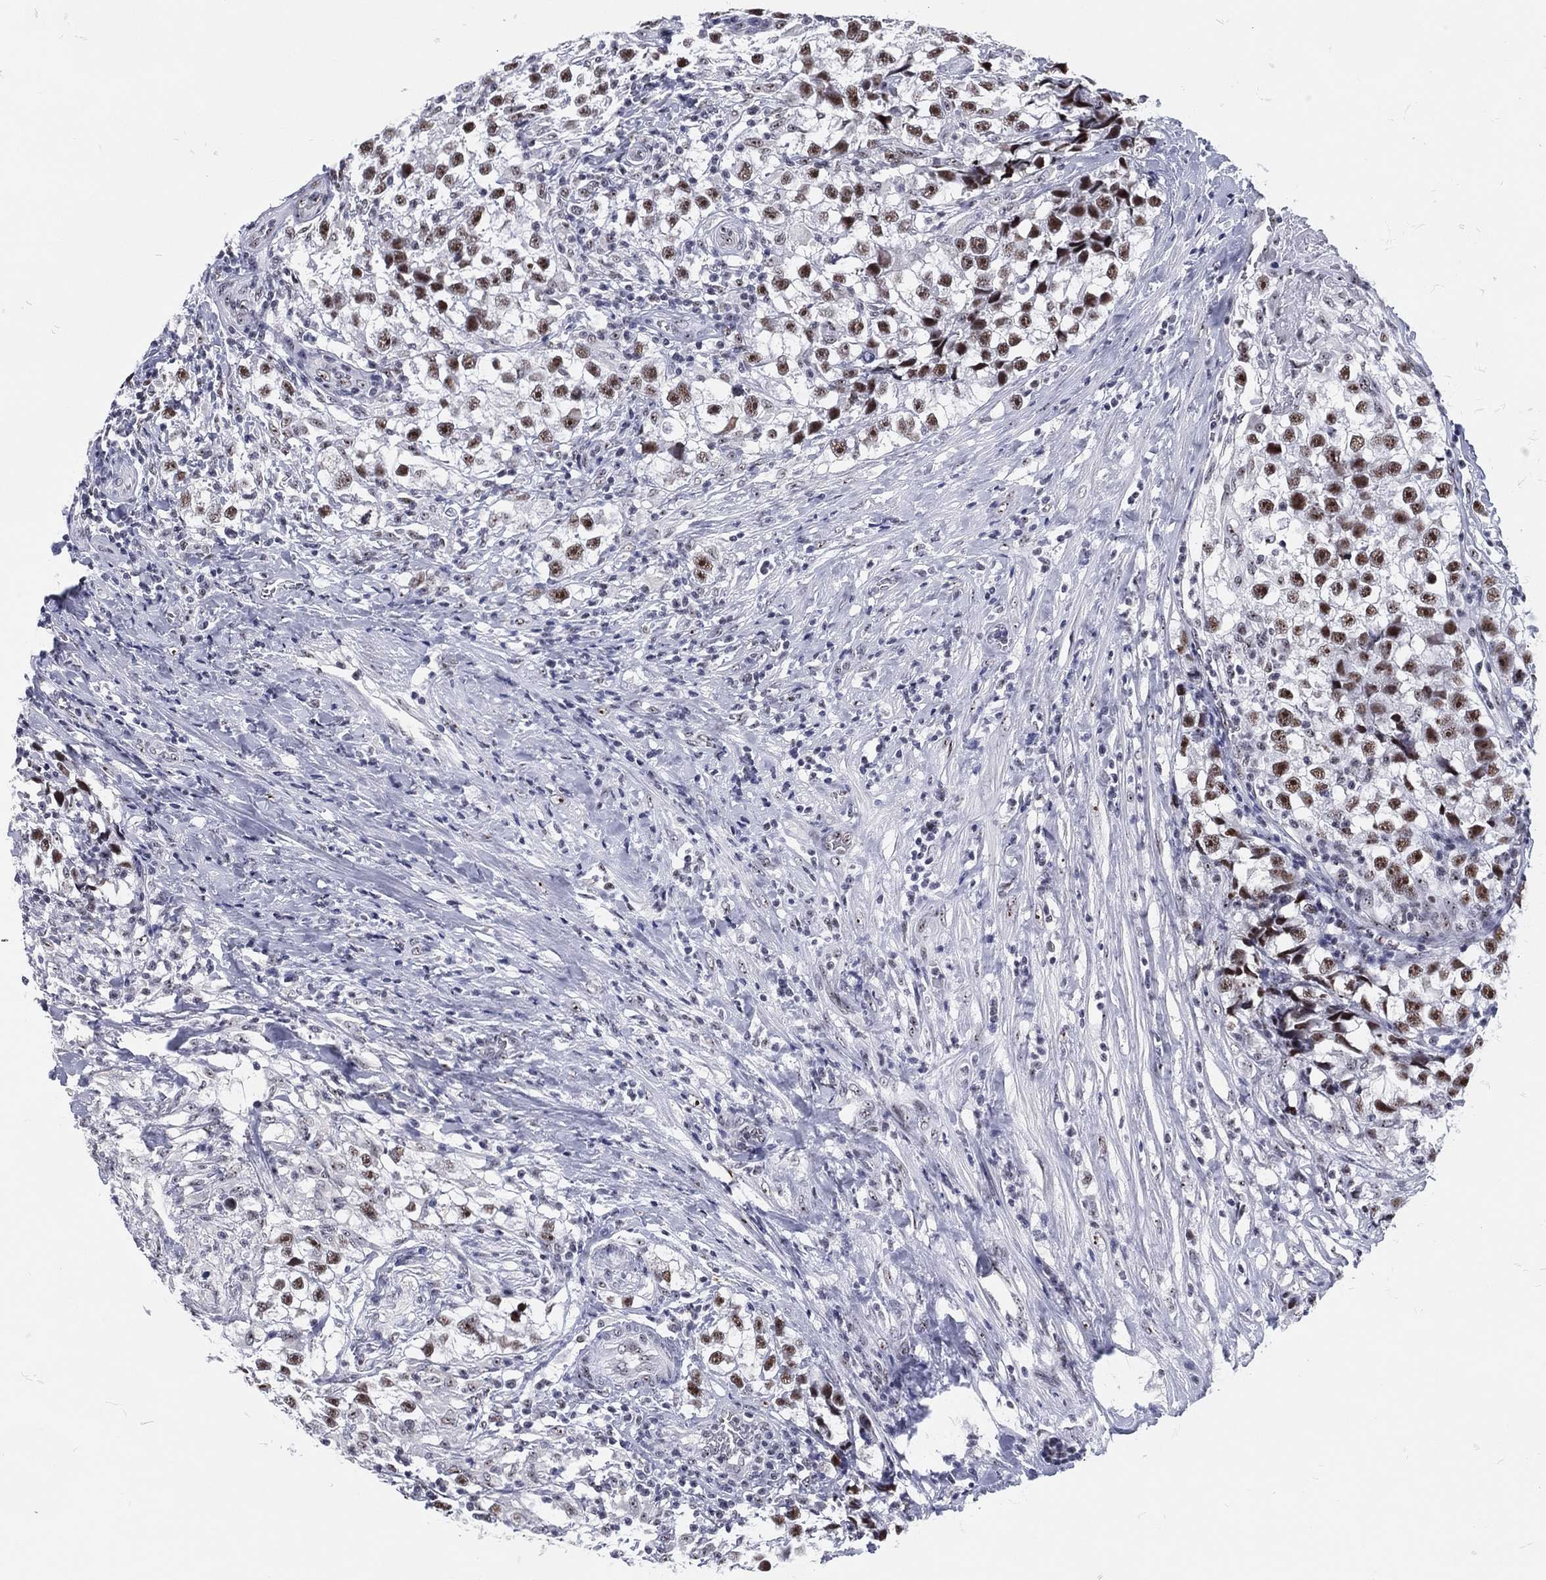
{"staining": {"intensity": "strong", "quantity": "<25%", "location": "nuclear"}, "tissue": "testis cancer", "cell_type": "Tumor cells", "image_type": "cancer", "snomed": [{"axis": "morphology", "description": "Seminoma, NOS"}, {"axis": "topography", "description": "Testis"}], "caption": "This micrograph displays IHC staining of human seminoma (testis), with medium strong nuclear staining in about <25% of tumor cells.", "gene": "MAPK8IP1", "patient": {"sex": "male", "age": 46}}